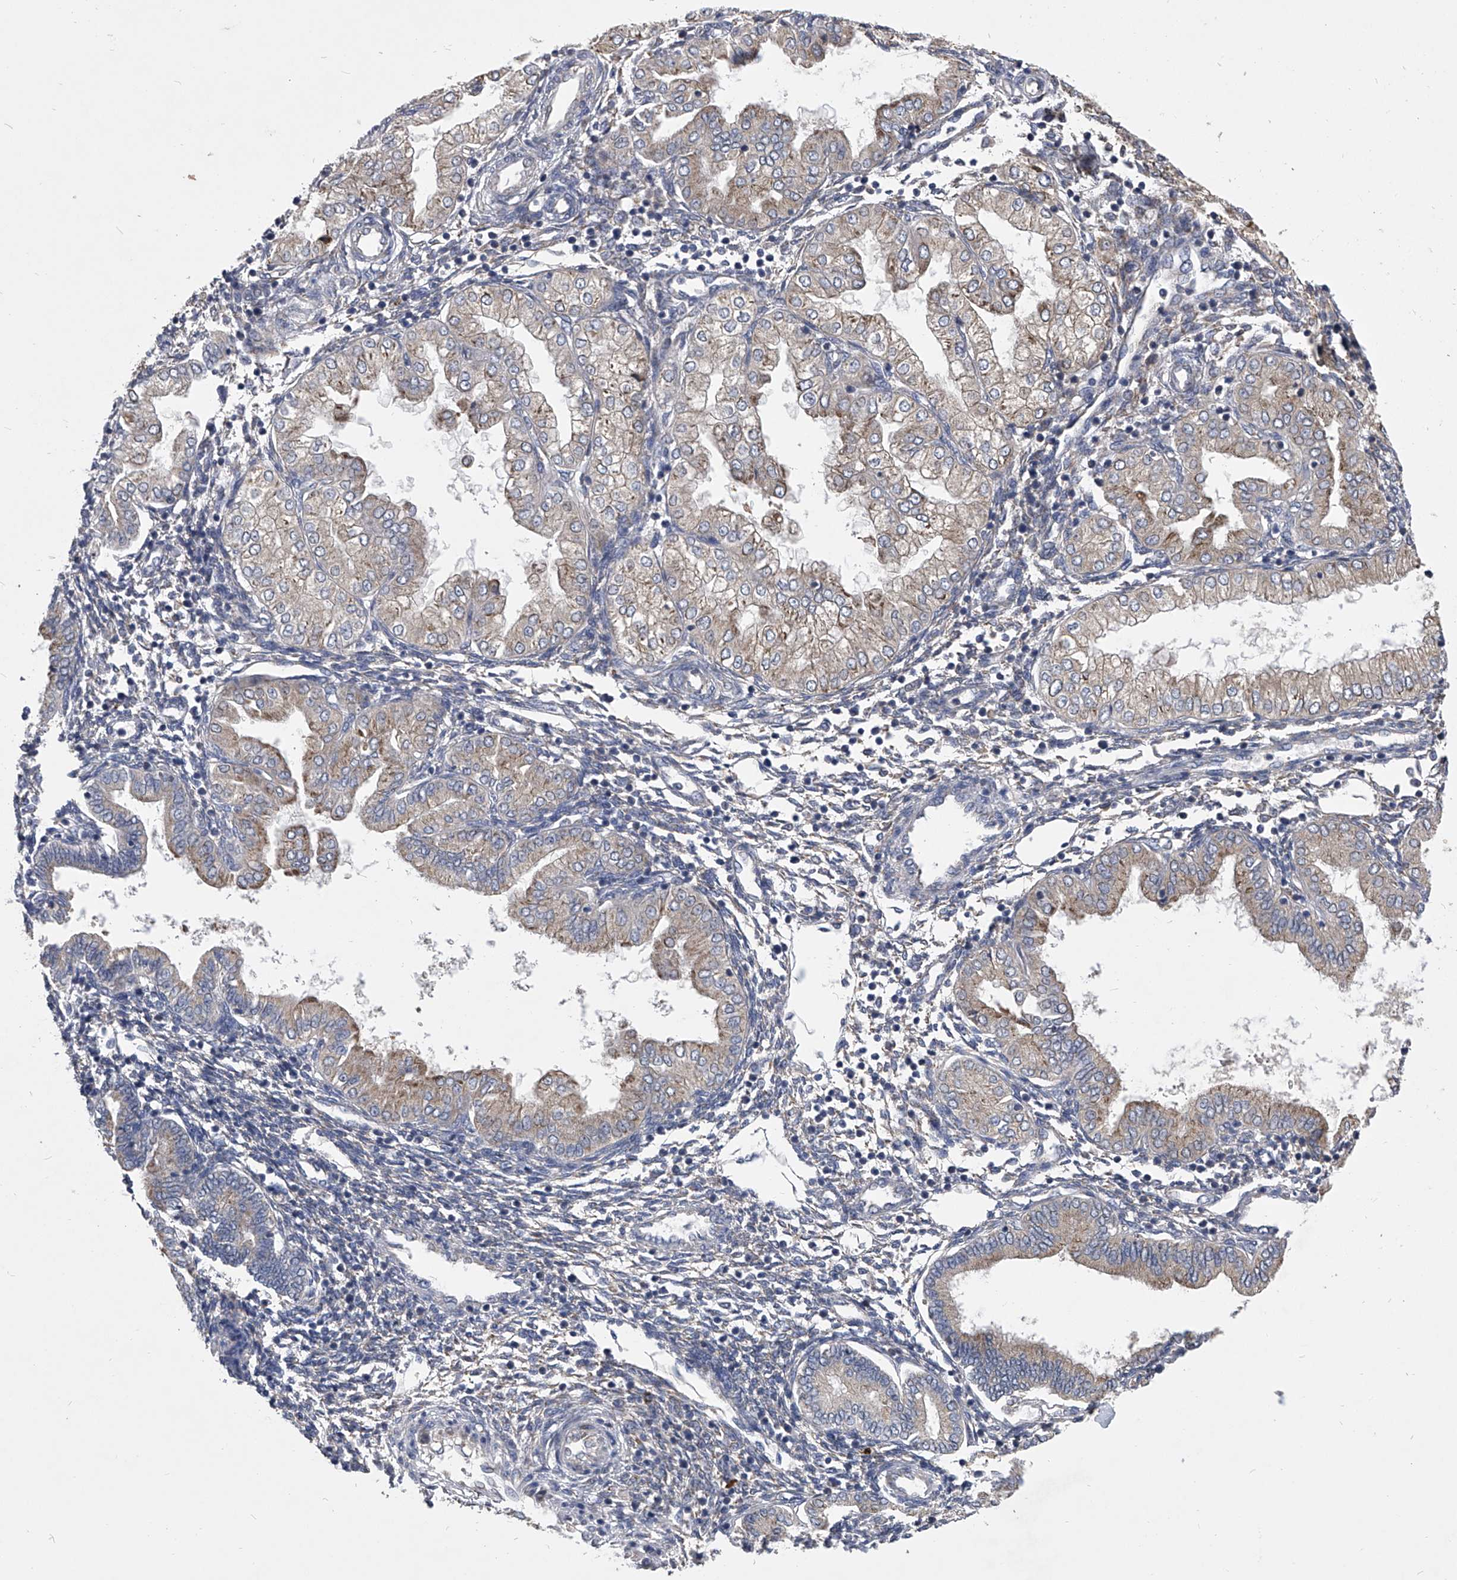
{"staining": {"intensity": "negative", "quantity": "none", "location": "none"}, "tissue": "endometrium", "cell_type": "Cells in endometrial stroma", "image_type": "normal", "snomed": [{"axis": "morphology", "description": "Normal tissue, NOS"}, {"axis": "topography", "description": "Endometrium"}], "caption": "Immunohistochemistry (IHC) histopathology image of normal endometrium stained for a protein (brown), which displays no positivity in cells in endometrial stroma.", "gene": "CCR4", "patient": {"sex": "female", "age": 53}}